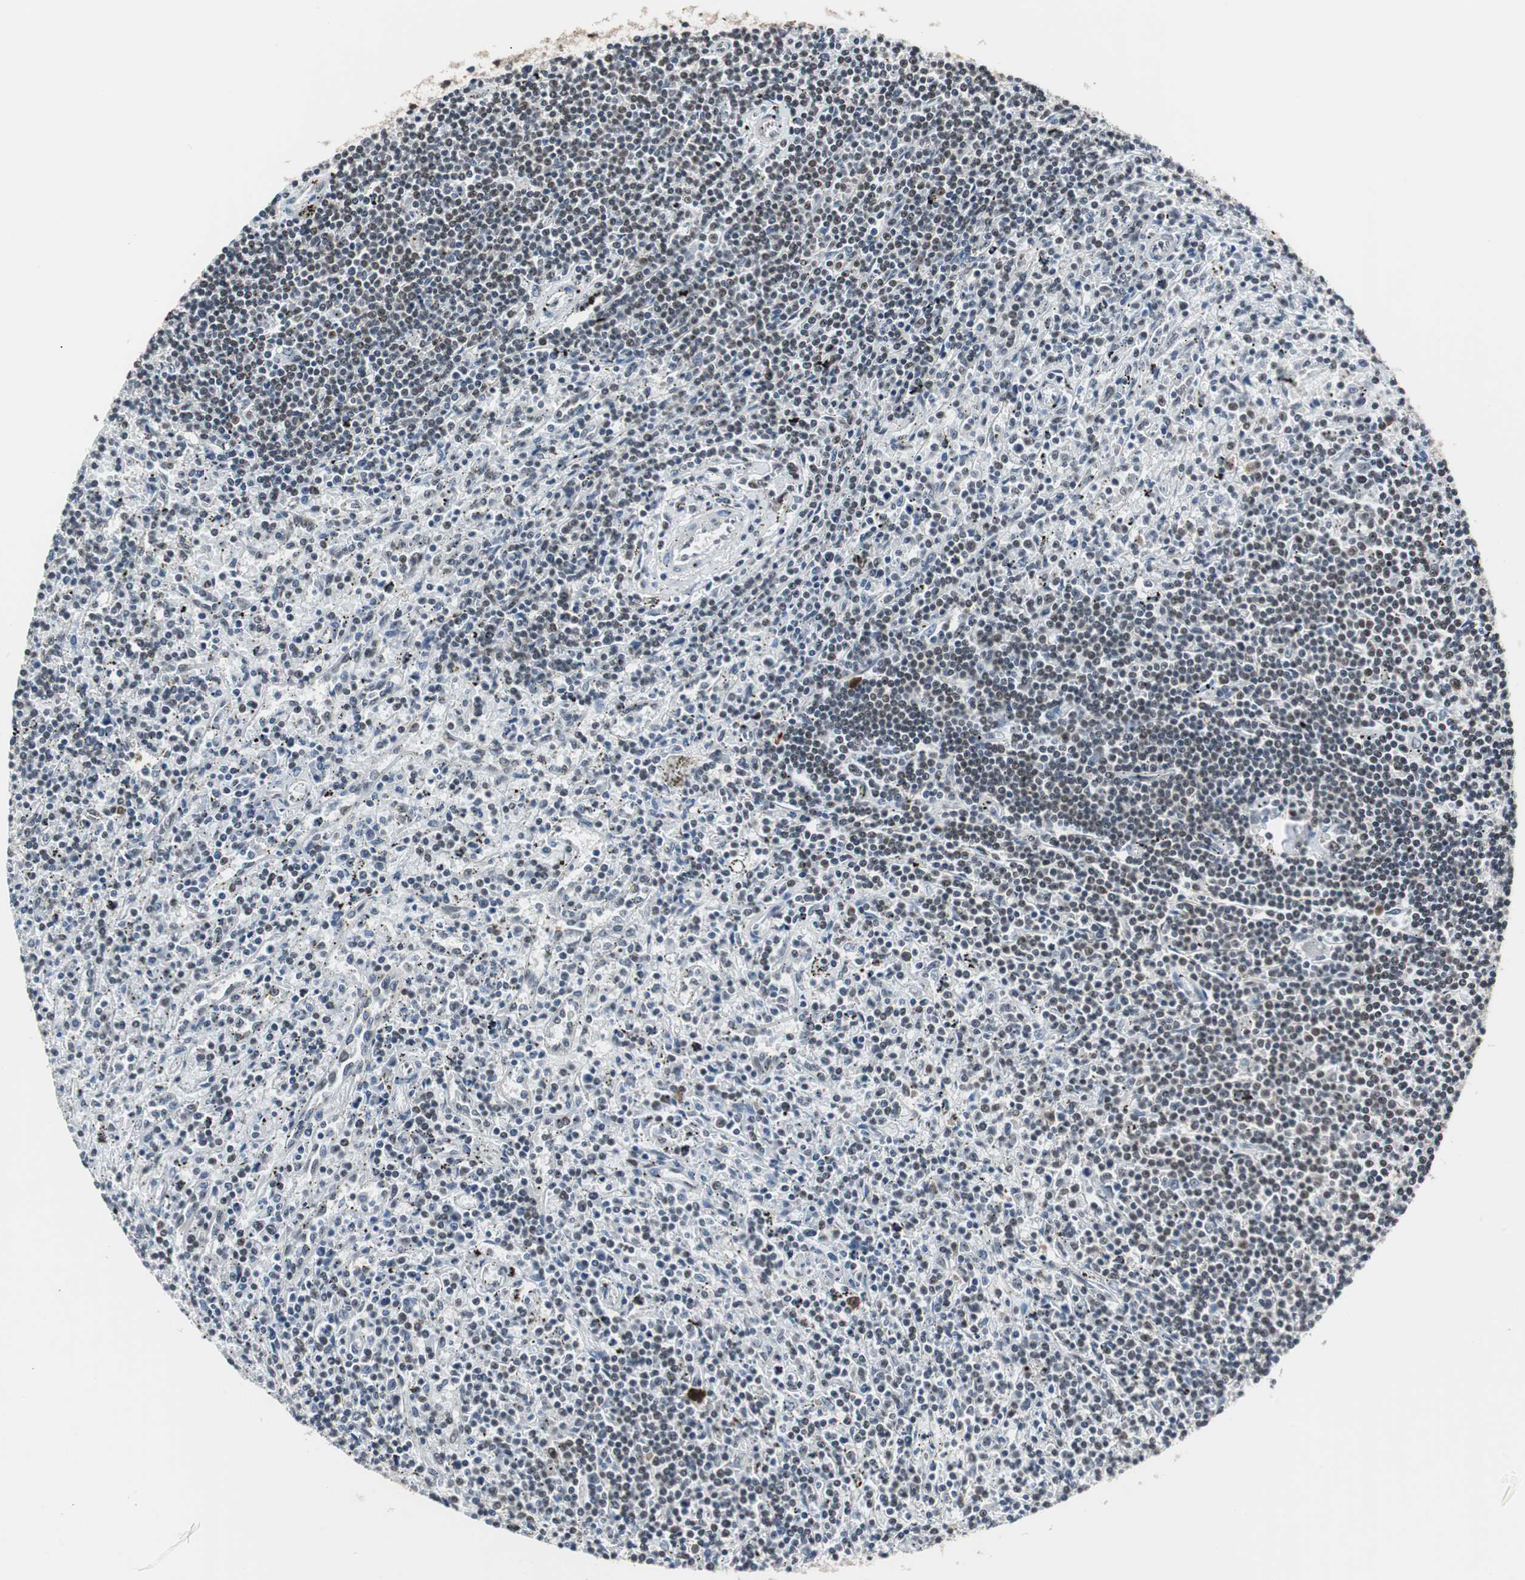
{"staining": {"intensity": "weak", "quantity": "25%-75%", "location": "nuclear"}, "tissue": "lymphoma", "cell_type": "Tumor cells", "image_type": "cancer", "snomed": [{"axis": "morphology", "description": "Malignant lymphoma, non-Hodgkin's type, Low grade"}, {"axis": "topography", "description": "Spleen"}], "caption": "Tumor cells show weak nuclear staining in about 25%-75% of cells in lymphoma.", "gene": "TAF7", "patient": {"sex": "male", "age": 76}}